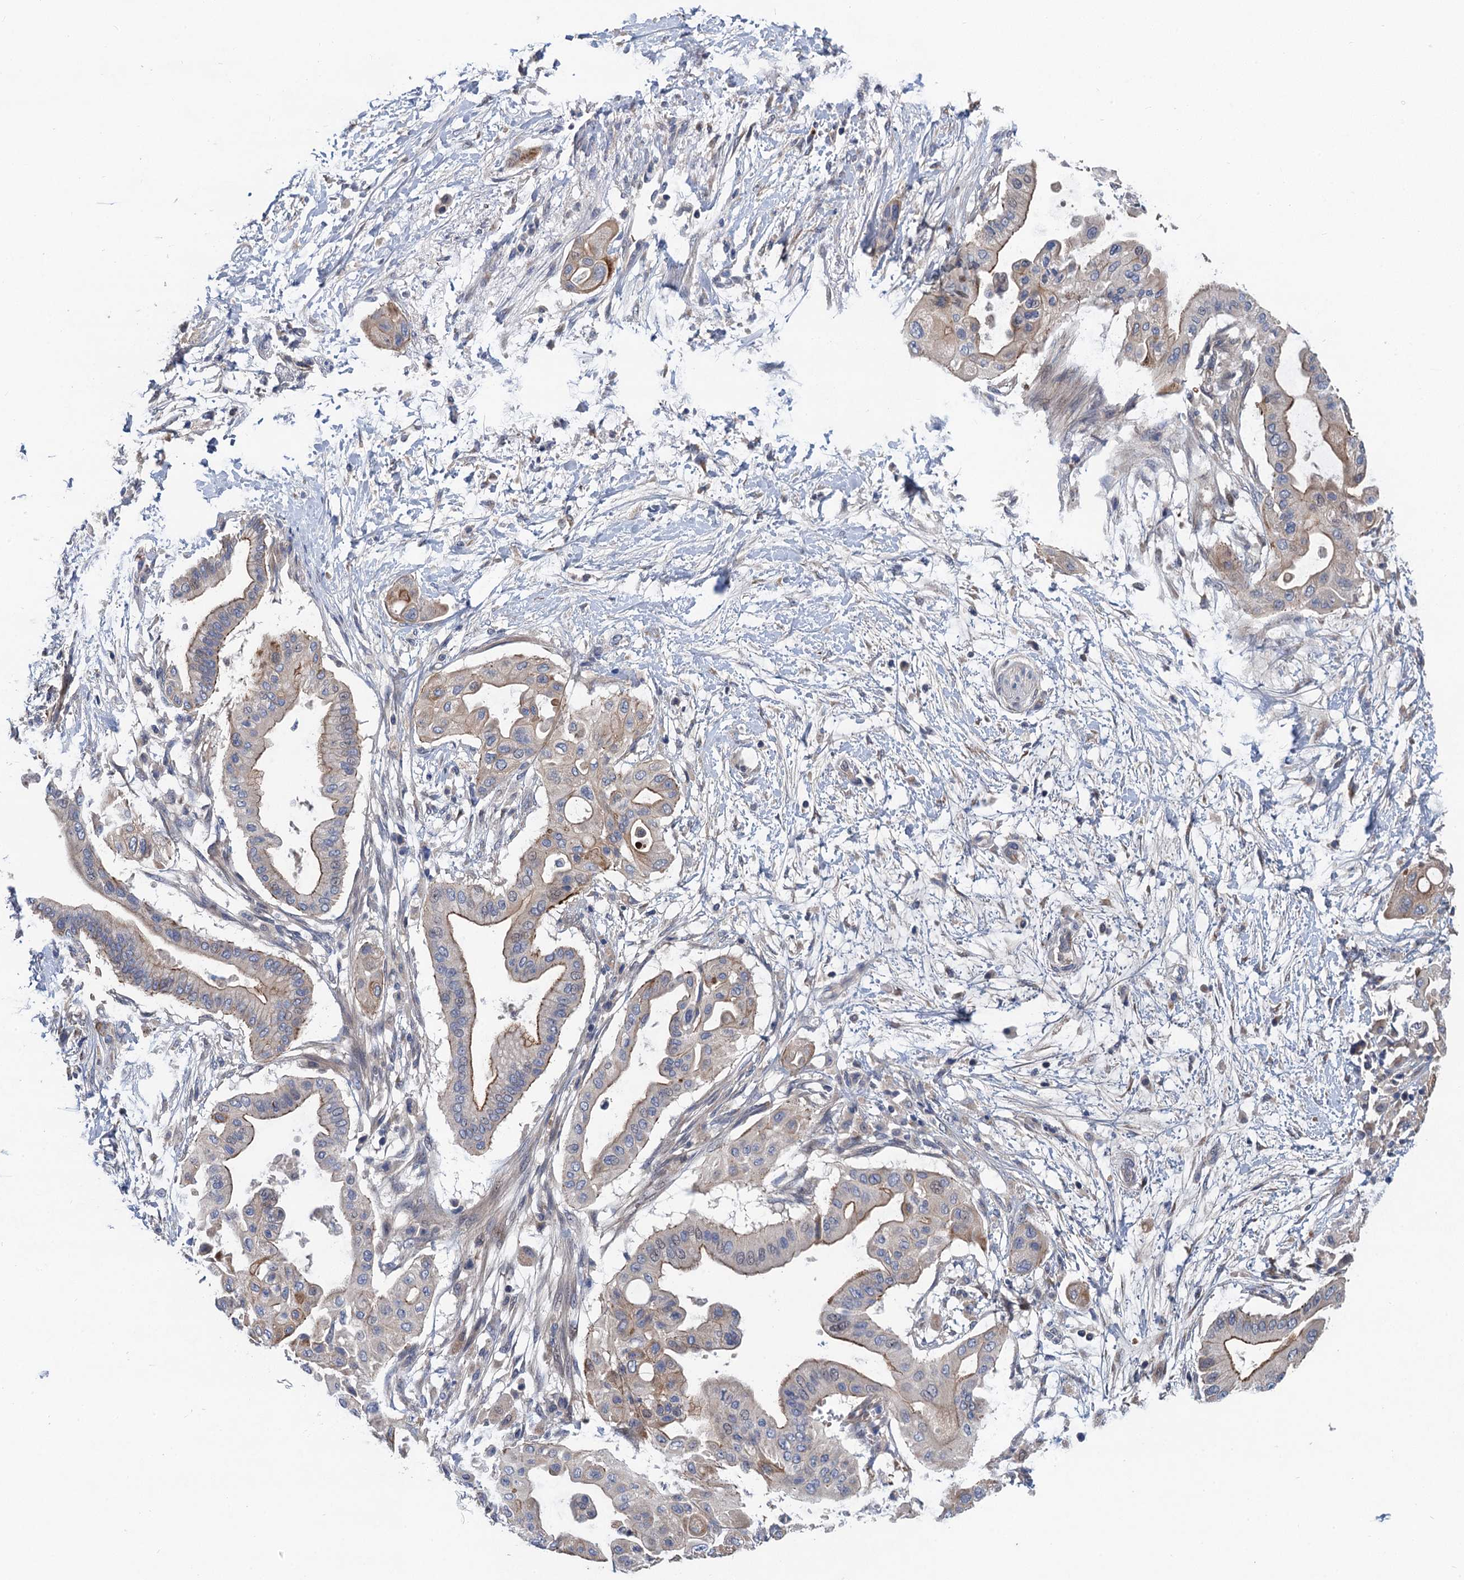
{"staining": {"intensity": "moderate", "quantity": "25%-75%", "location": "cytoplasmic/membranous"}, "tissue": "pancreatic cancer", "cell_type": "Tumor cells", "image_type": "cancer", "snomed": [{"axis": "morphology", "description": "Adenocarcinoma, NOS"}, {"axis": "topography", "description": "Pancreas"}], "caption": "Protein expression analysis of human pancreatic cancer reveals moderate cytoplasmic/membranous staining in about 25%-75% of tumor cells.", "gene": "TRAF7", "patient": {"sex": "male", "age": 68}}